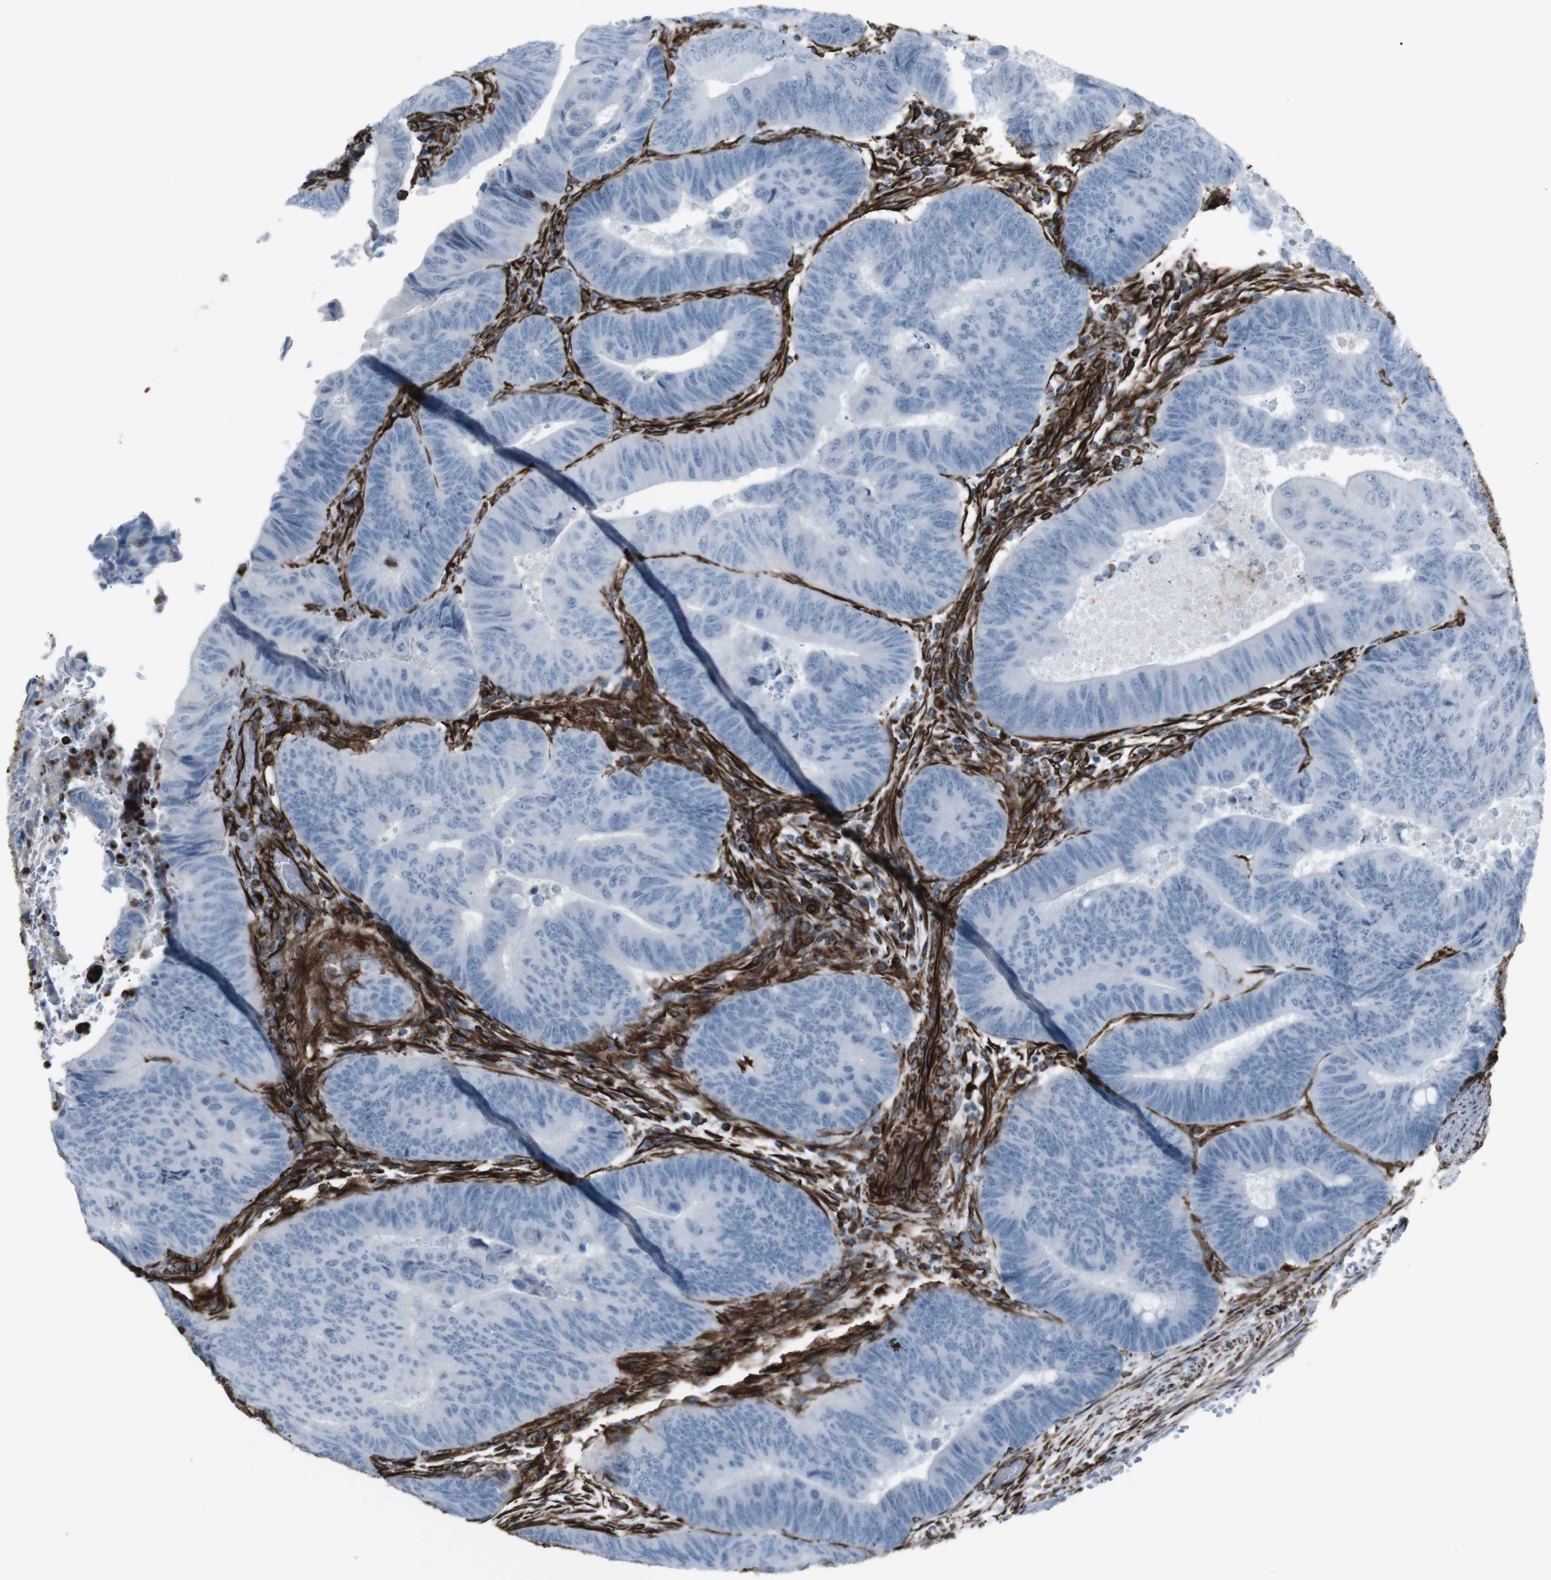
{"staining": {"intensity": "negative", "quantity": "none", "location": "none"}, "tissue": "colorectal cancer", "cell_type": "Tumor cells", "image_type": "cancer", "snomed": [{"axis": "morphology", "description": "Normal tissue, NOS"}, {"axis": "morphology", "description": "Adenocarcinoma, NOS"}, {"axis": "topography", "description": "Rectum"}, {"axis": "topography", "description": "Peripheral nerve tissue"}], "caption": "Immunohistochemical staining of colorectal cancer (adenocarcinoma) shows no significant positivity in tumor cells. (DAB immunohistochemistry visualized using brightfield microscopy, high magnification).", "gene": "ZDHHC6", "patient": {"sex": "male", "age": 92}}